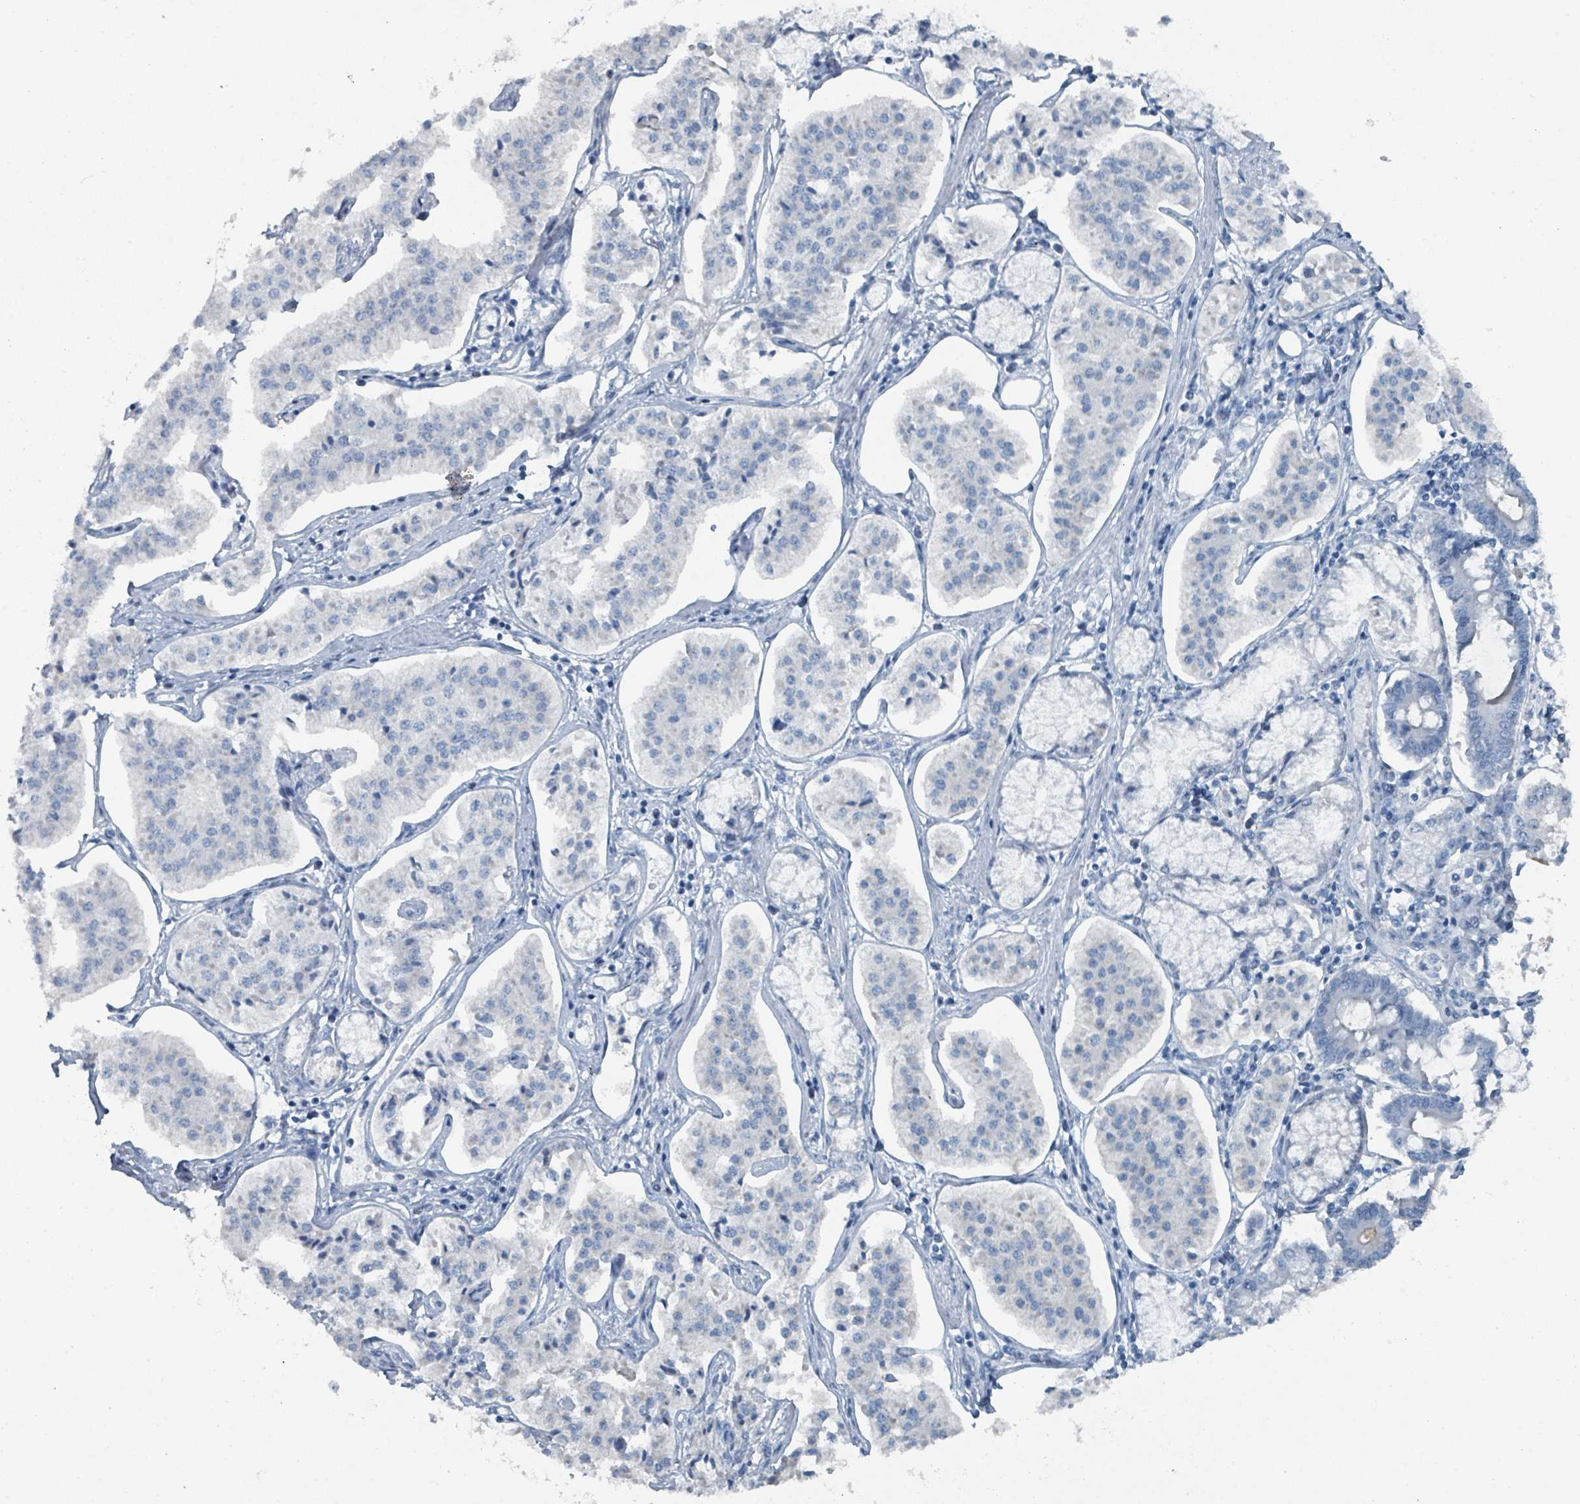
{"staining": {"intensity": "negative", "quantity": "none", "location": "none"}, "tissue": "pancreatic cancer", "cell_type": "Tumor cells", "image_type": "cancer", "snomed": [{"axis": "morphology", "description": "Adenocarcinoma, NOS"}, {"axis": "topography", "description": "Pancreas"}], "caption": "A photomicrograph of pancreatic adenocarcinoma stained for a protein demonstrates no brown staining in tumor cells. Nuclei are stained in blue.", "gene": "GAMT", "patient": {"sex": "female", "age": 50}}